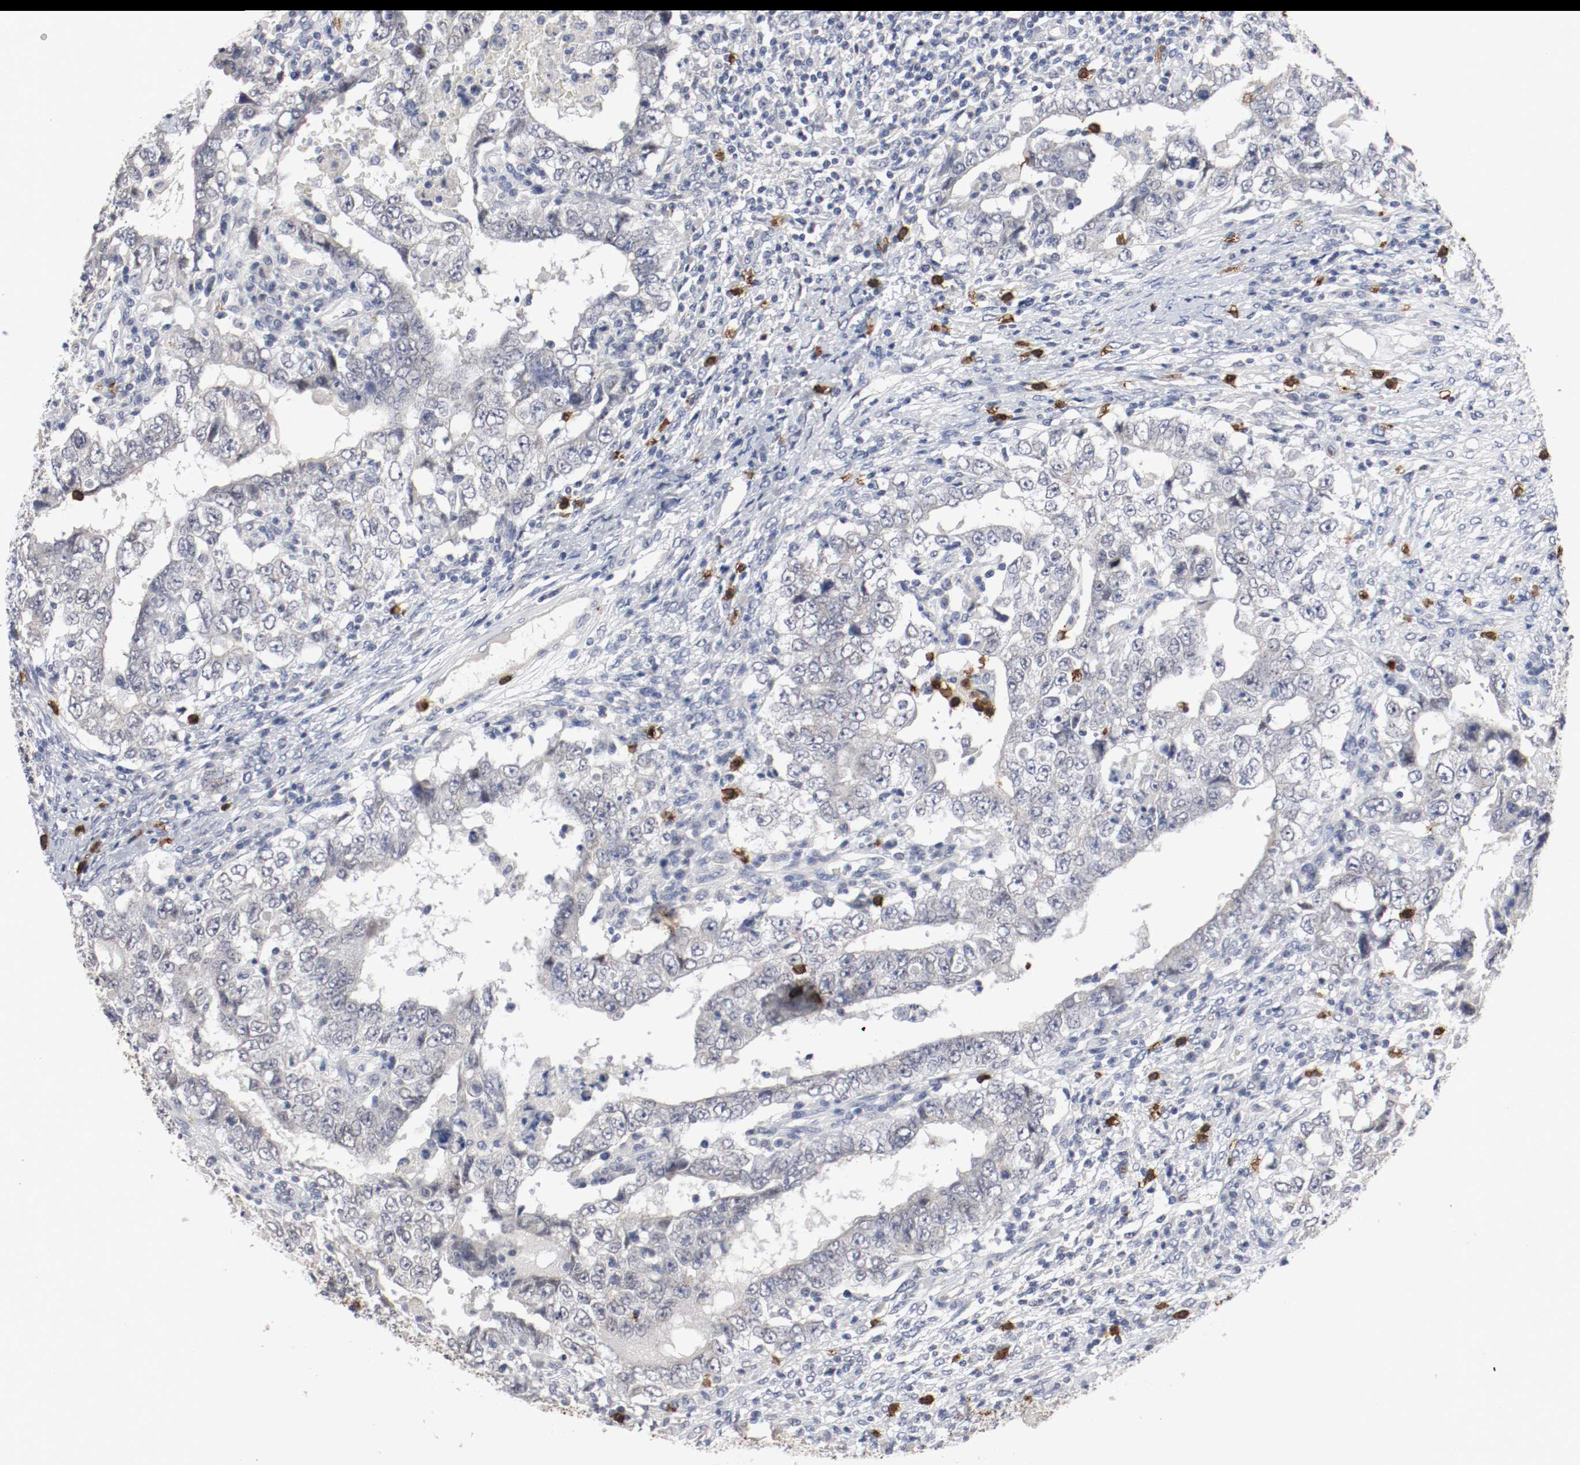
{"staining": {"intensity": "negative", "quantity": "none", "location": "none"}, "tissue": "testis cancer", "cell_type": "Tumor cells", "image_type": "cancer", "snomed": [{"axis": "morphology", "description": "Carcinoma, Embryonal, NOS"}, {"axis": "topography", "description": "Testis"}], "caption": "DAB (3,3'-diaminobenzidine) immunohistochemical staining of human testis cancer displays no significant expression in tumor cells. (DAB (3,3'-diaminobenzidine) immunohistochemistry visualized using brightfield microscopy, high magnification).", "gene": "CEBPE", "patient": {"sex": "male", "age": 26}}